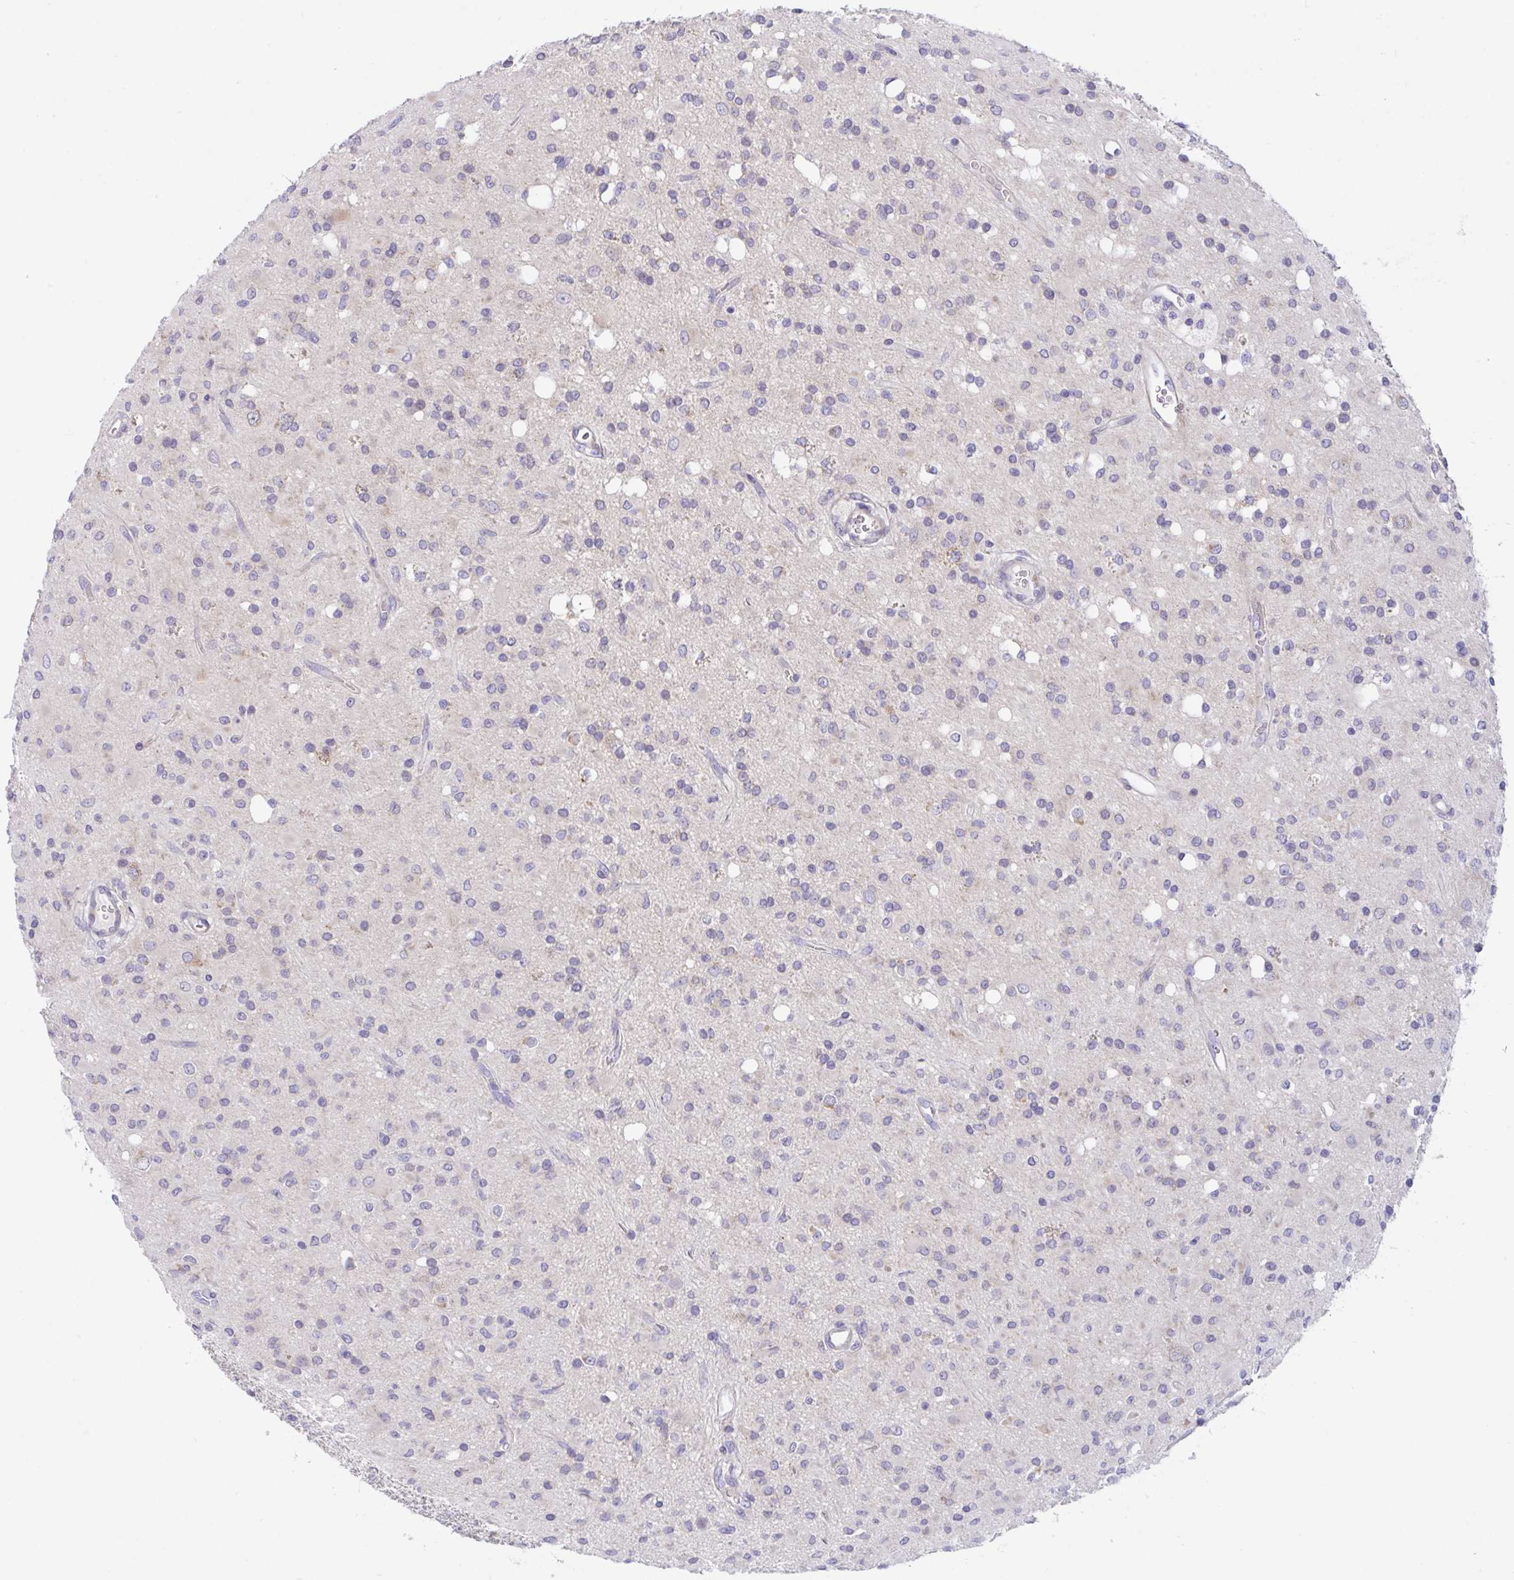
{"staining": {"intensity": "negative", "quantity": "none", "location": "none"}, "tissue": "glioma", "cell_type": "Tumor cells", "image_type": "cancer", "snomed": [{"axis": "morphology", "description": "Glioma, malignant, Low grade"}, {"axis": "topography", "description": "Brain"}], "caption": "Tumor cells show no significant protein staining in glioma. Nuclei are stained in blue.", "gene": "DTX3", "patient": {"sex": "female", "age": 33}}